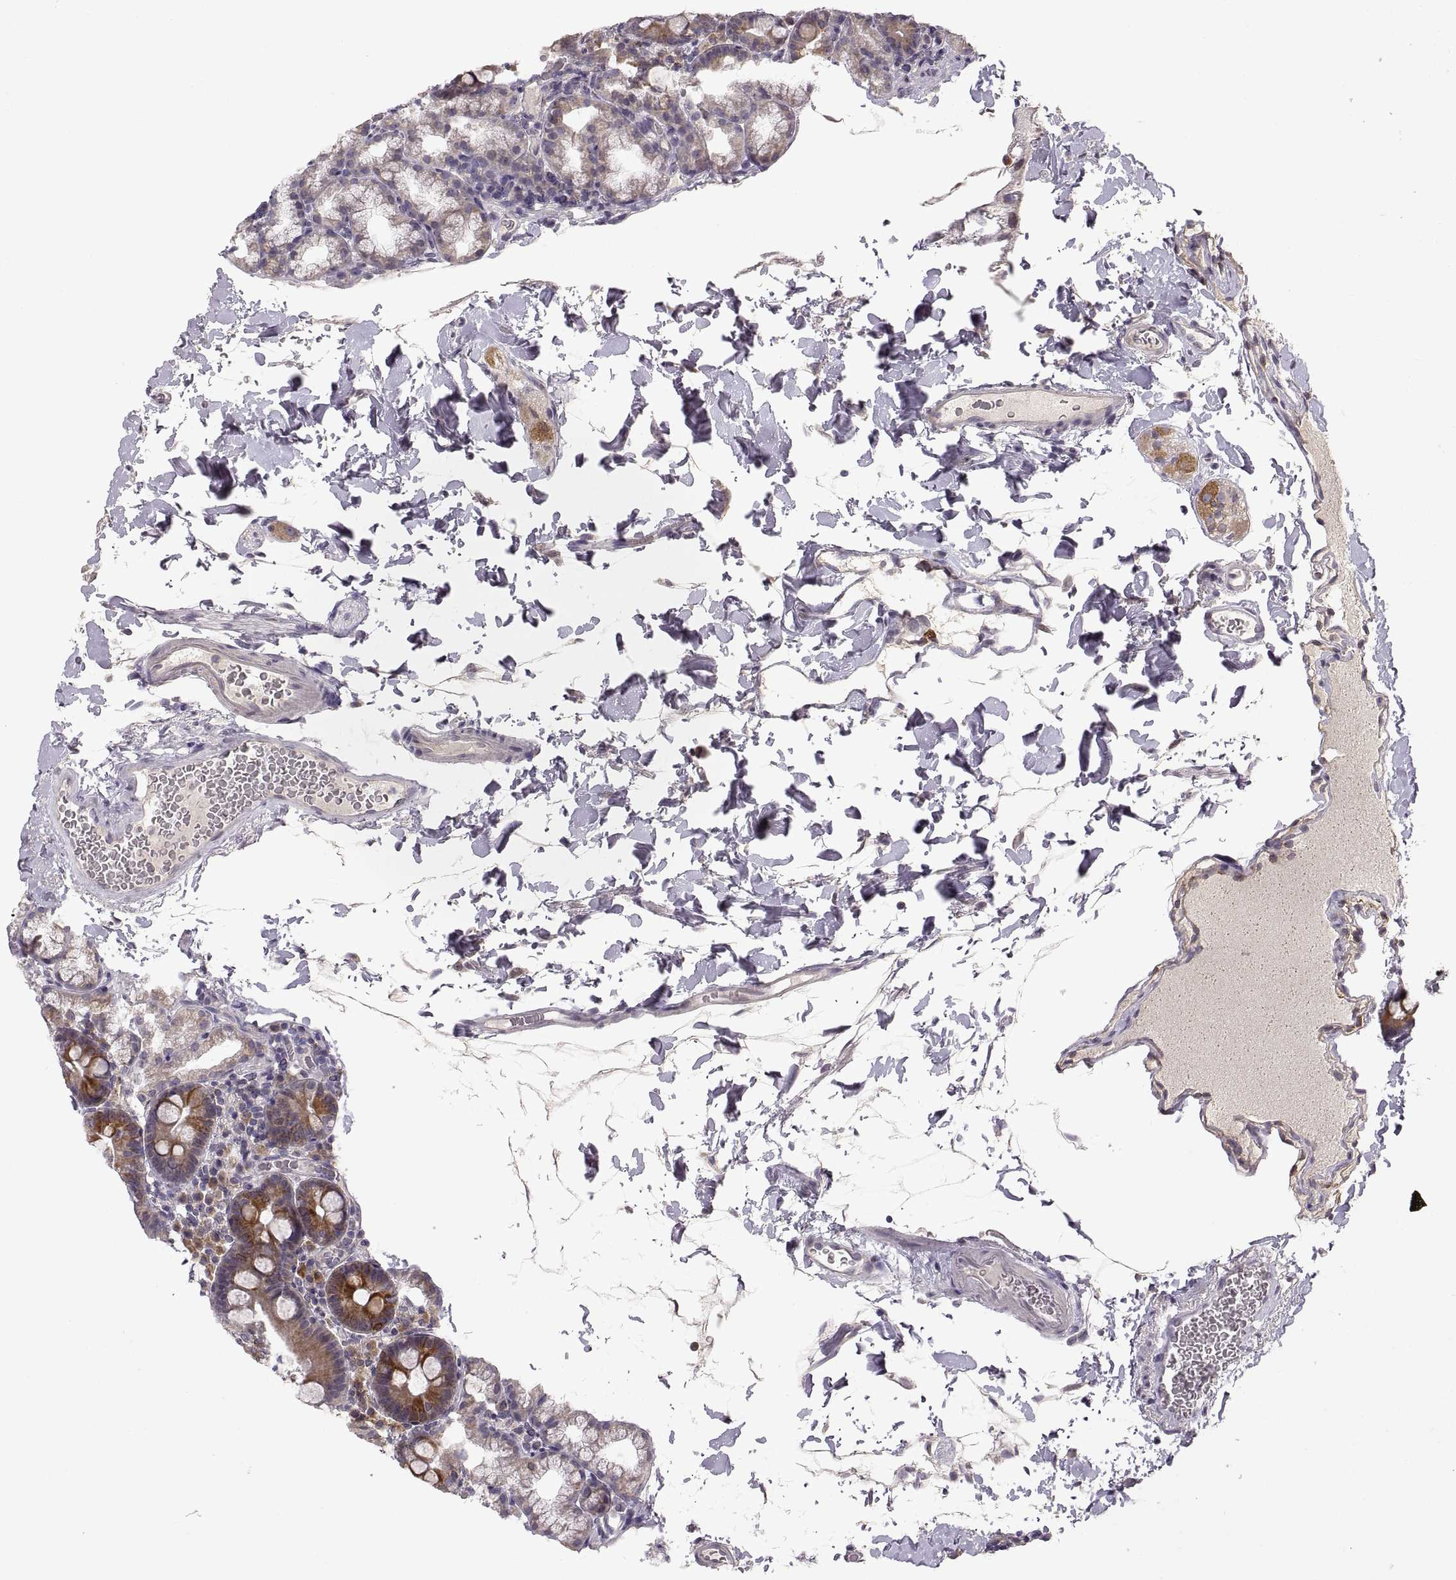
{"staining": {"intensity": "strong", "quantity": "<25%", "location": "cytoplasmic/membranous"}, "tissue": "duodenum", "cell_type": "Glandular cells", "image_type": "normal", "snomed": [{"axis": "morphology", "description": "Normal tissue, NOS"}, {"axis": "topography", "description": "Duodenum"}], "caption": "Human duodenum stained with a brown dye displays strong cytoplasmic/membranous positive staining in about <25% of glandular cells.", "gene": "HMGCR", "patient": {"sex": "male", "age": 59}}